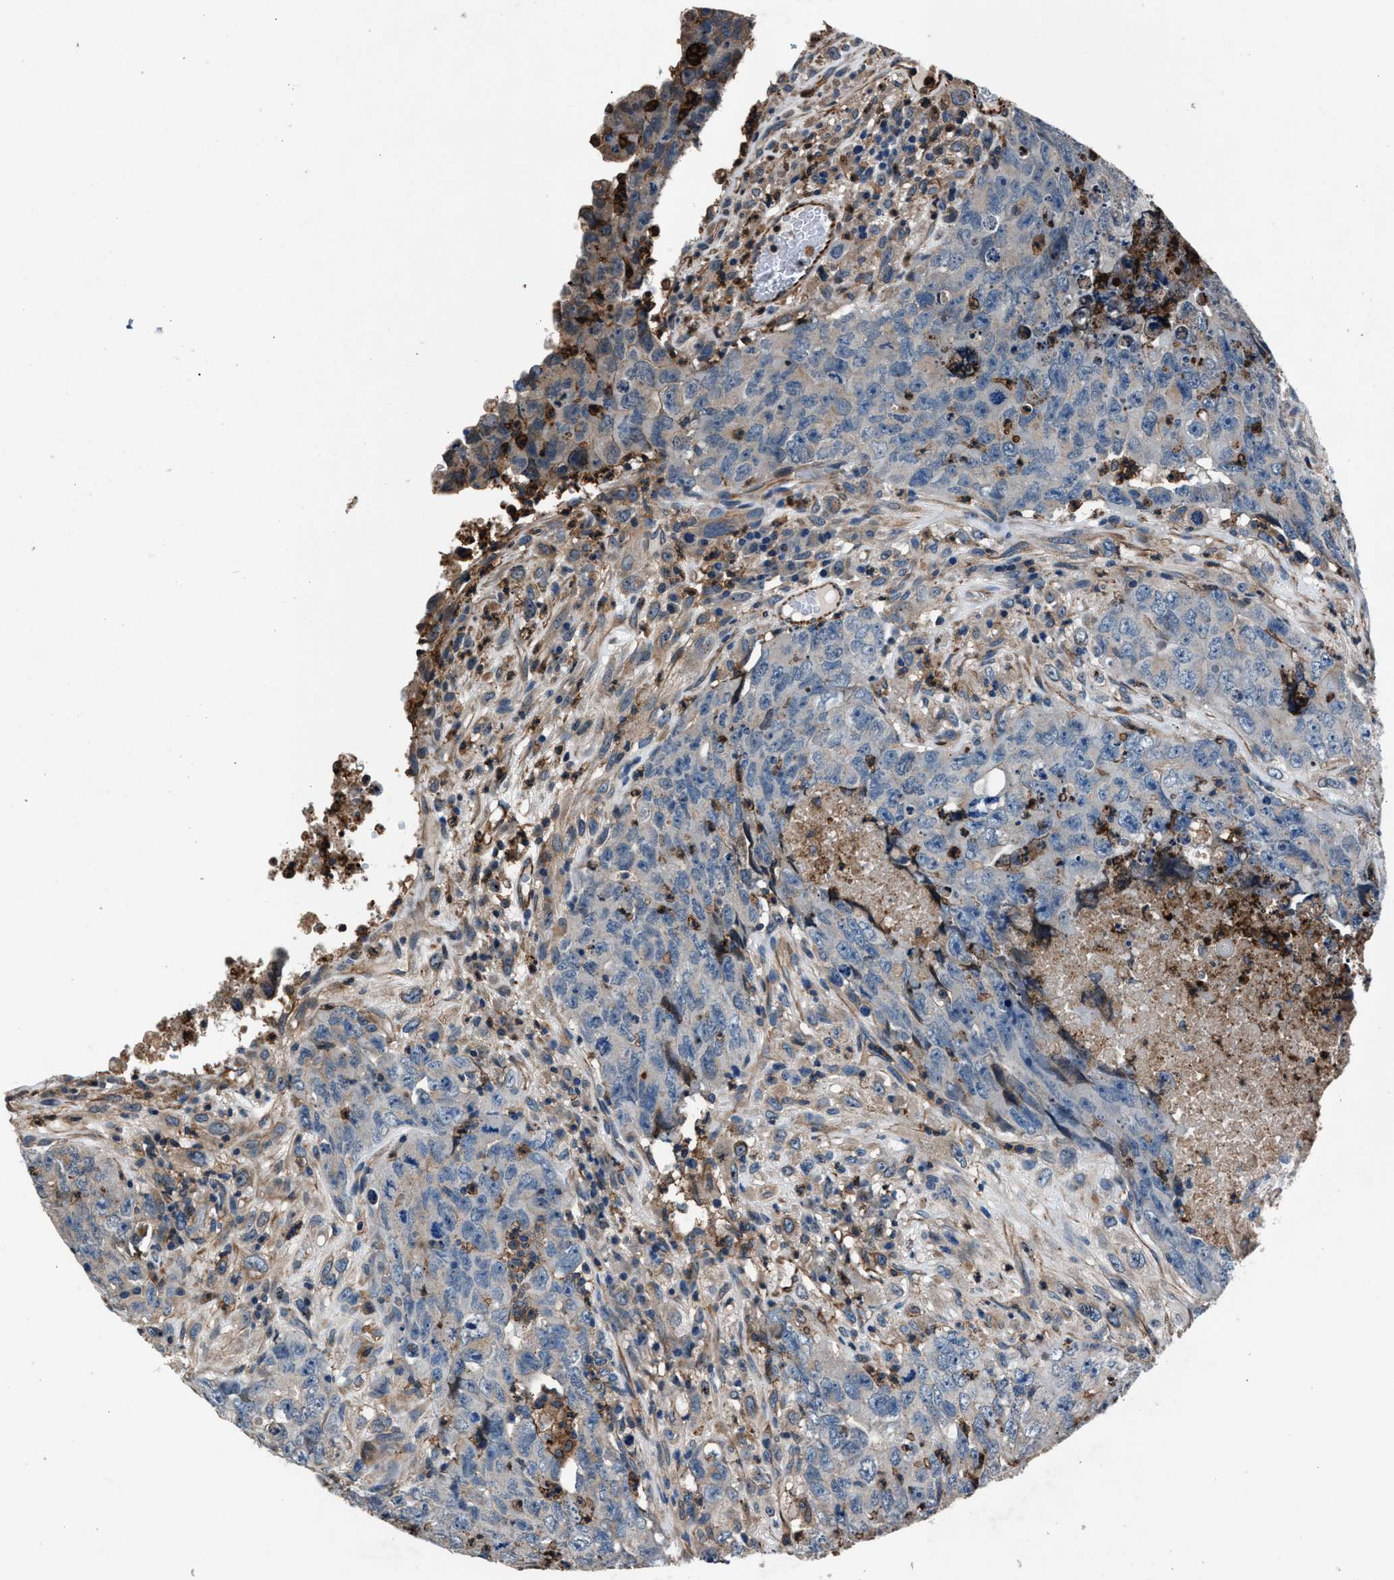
{"staining": {"intensity": "negative", "quantity": "none", "location": "none"}, "tissue": "testis cancer", "cell_type": "Tumor cells", "image_type": "cancer", "snomed": [{"axis": "morphology", "description": "Carcinoma, Embryonal, NOS"}, {"axis": "topography", "description": "Testis"}], "caption": "A high-resolution image shows IHC staining of embryonal carcinoma (testis), which displays no significant positivity in tumor cells.", "gene": "MFSD11", "patient": {"sex": "male", "age": 32}}